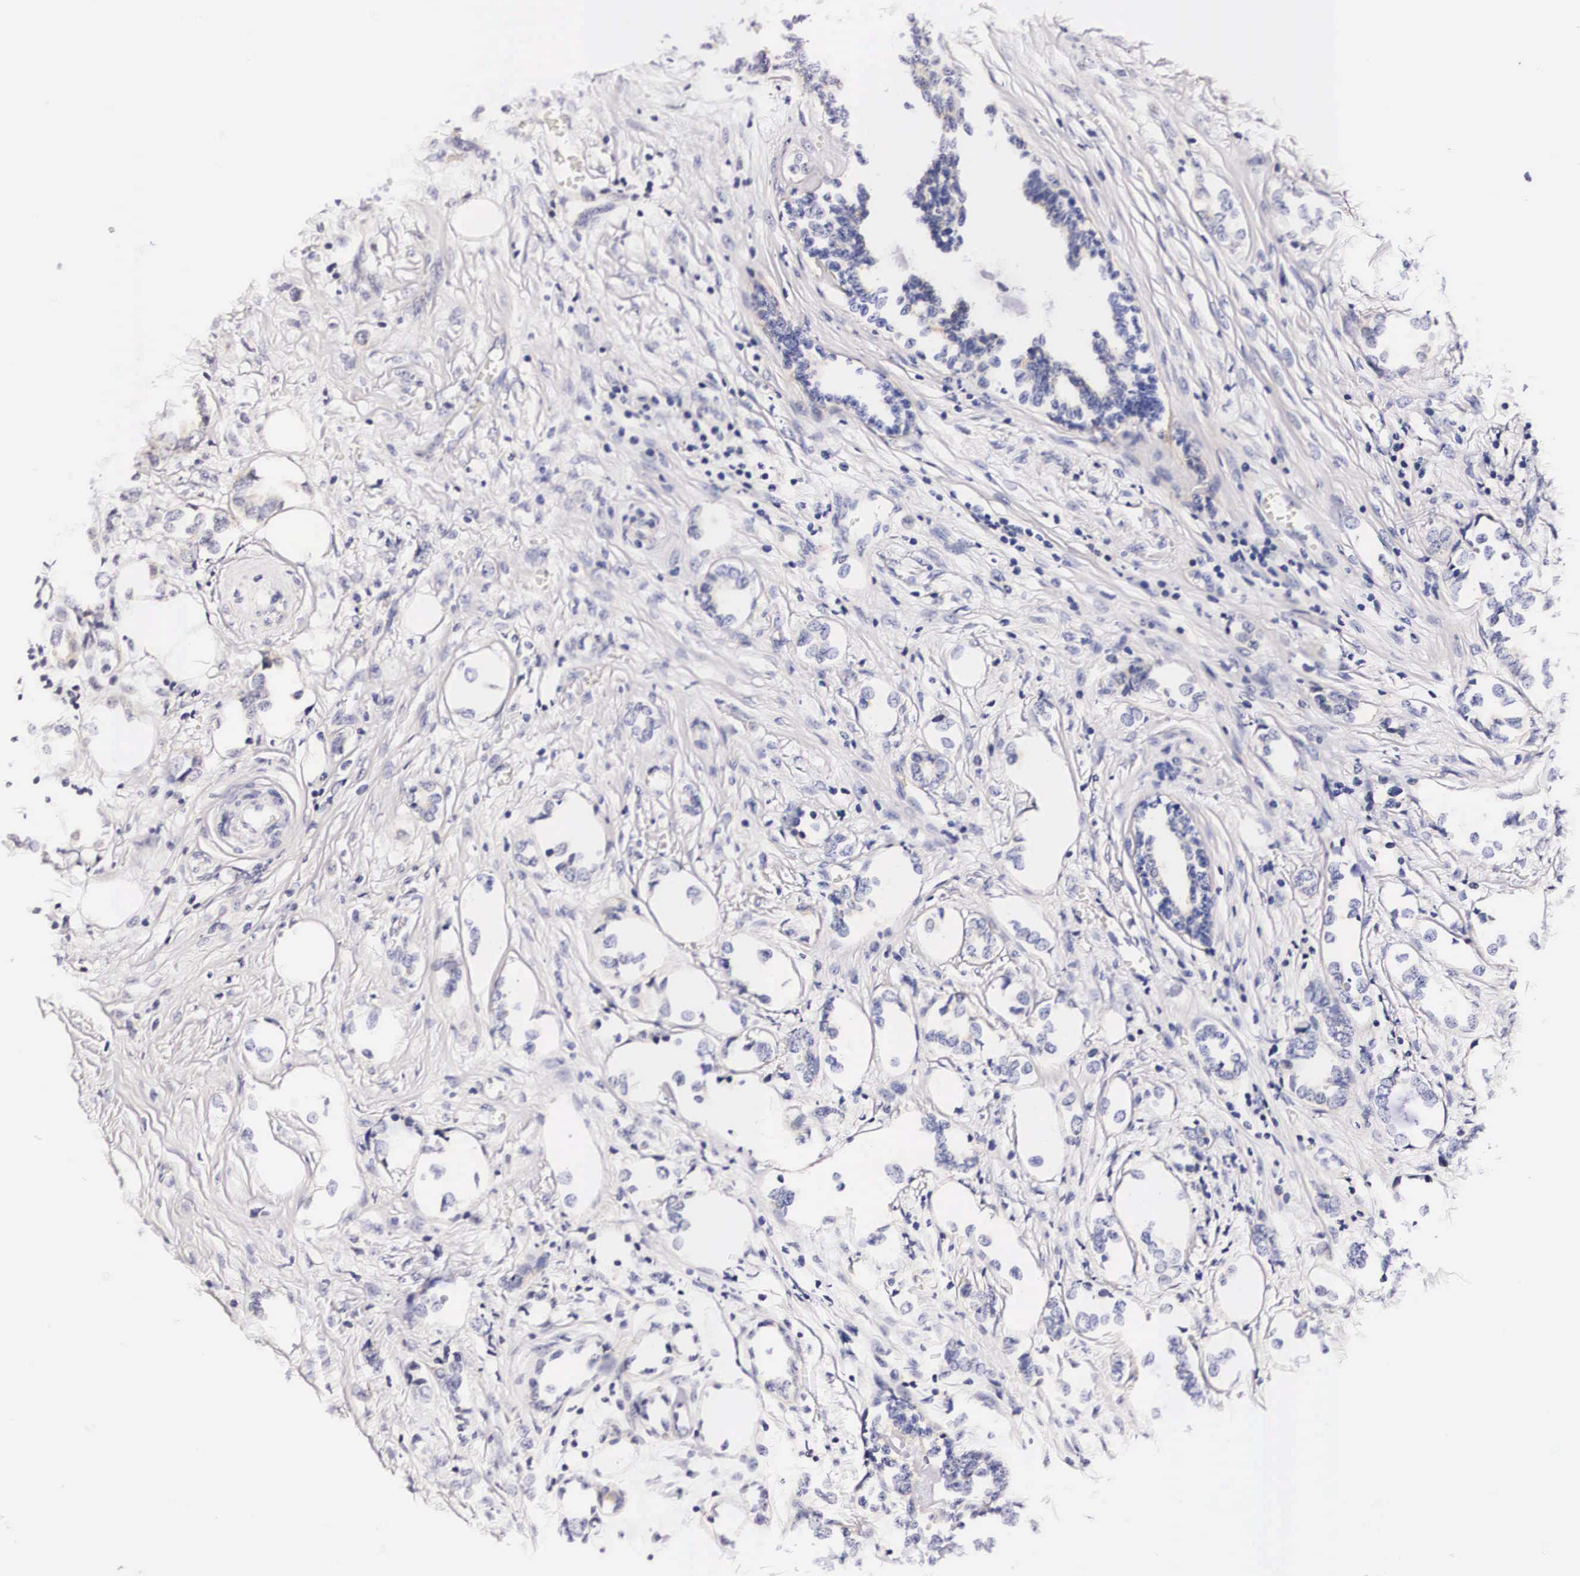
{"staining": {"intensity": "negative", "quantity": "none", "location": "none"}, "tissue": "breast cancer", "cell_type": "Tumor cells", "image_type": "cancer", "snomed": [{"axis": "morphology", "description": "Duct carcinoma"}, {"axis": "topography", "description": "Breast"}], "caption": "DAB immunohistochemical staining of breast invasive ductal carcinoma displays no significant expression in tumor cells.", "gene": "PHETA2", "patient": {"sex": "female", "age": 50}}